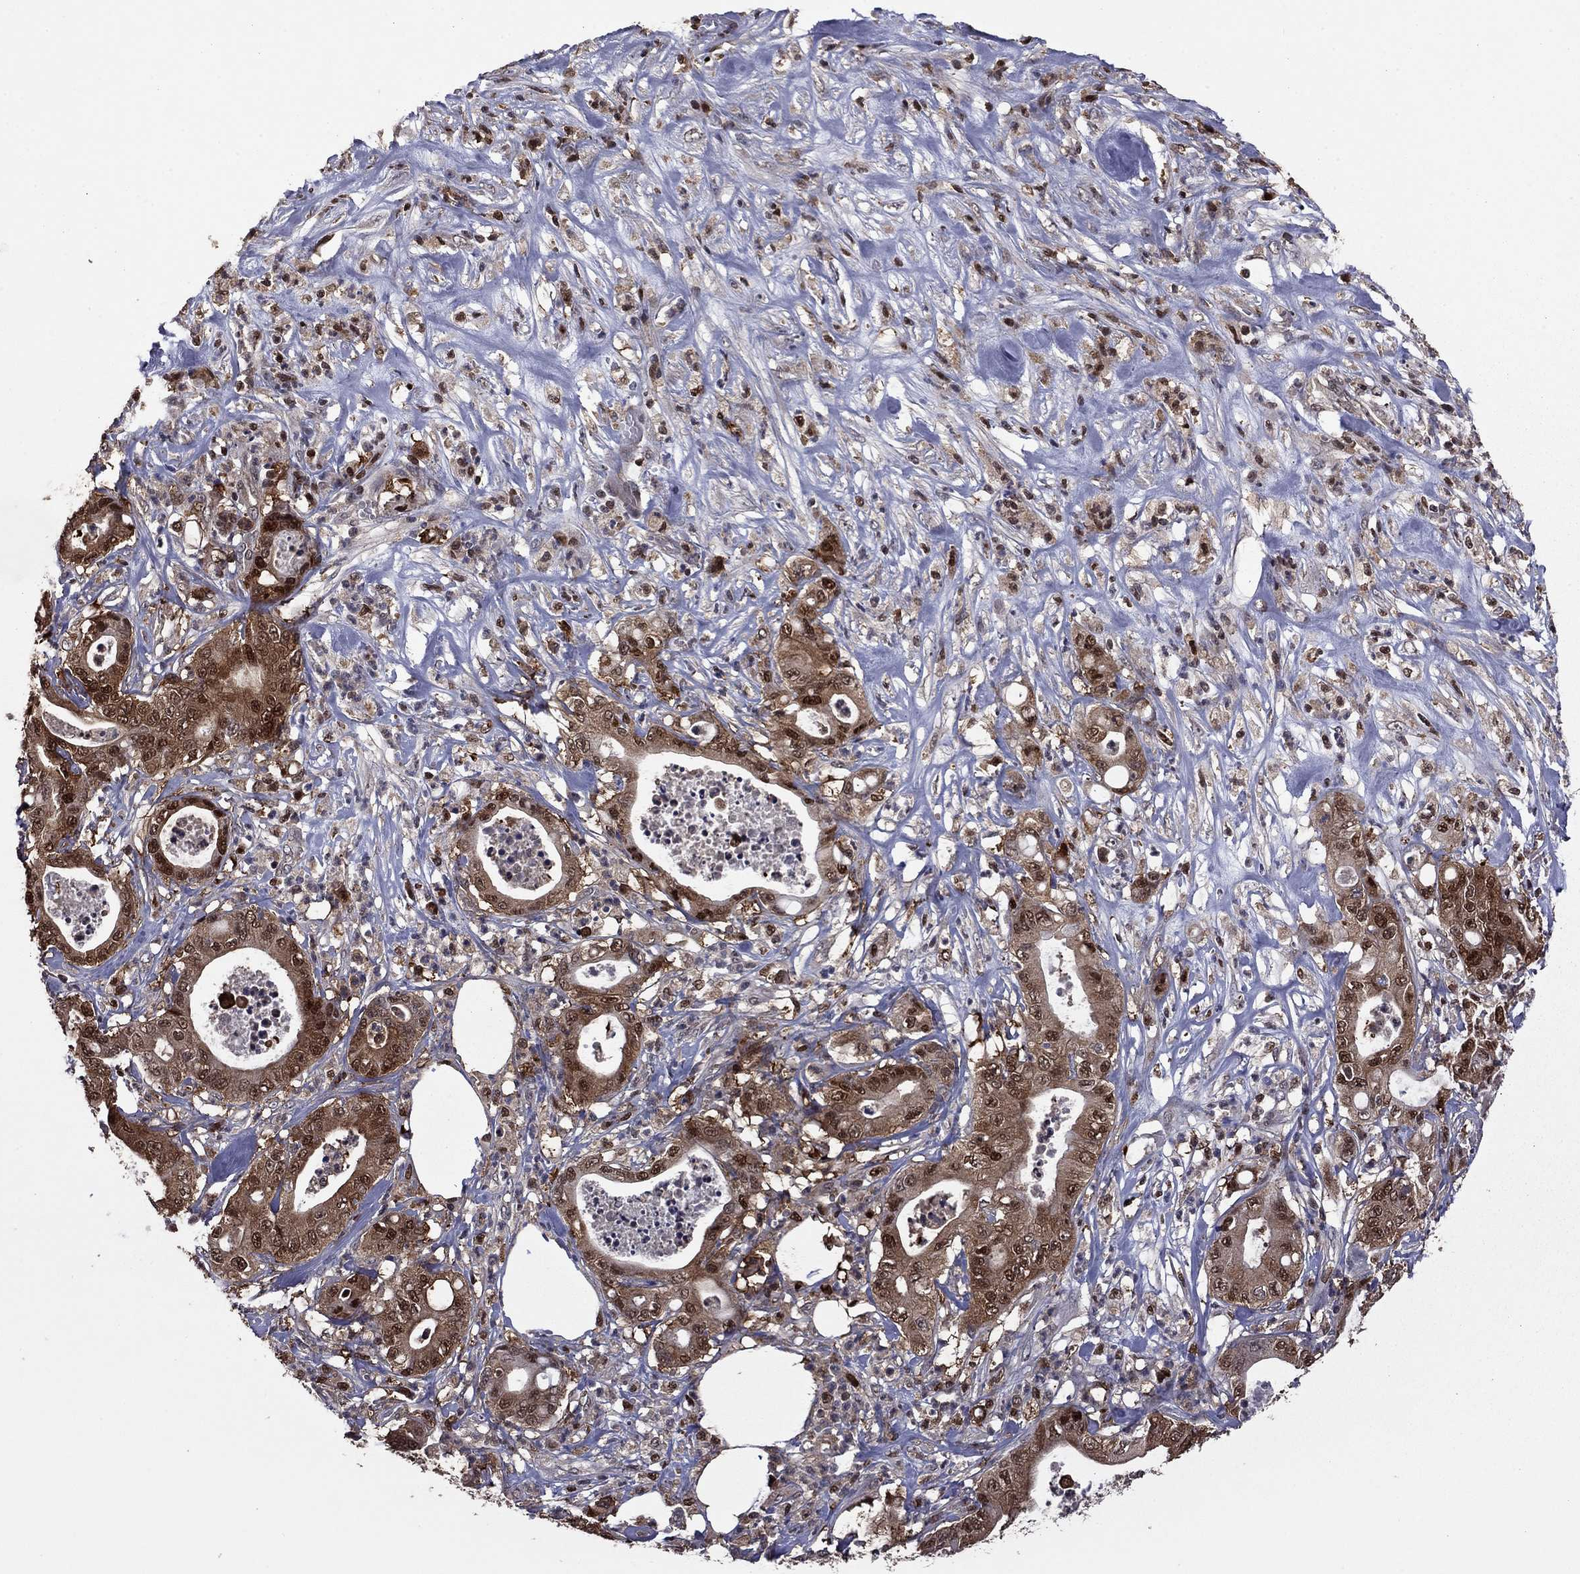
{"staining": {"intensity": "strong", "quantity": "25%-75%", "location": "cytoplasmic/membranous,nuclear"}, "tissue": "pancreatic cancer", "cell_type": "Tumor cells", "image_type": "cancer", "snomed": [{"axis": "morphology", "description": "Adenocarcinoma, NOS"}, {"axis": "topography", "description": "Pancreas"}], "caption": "Protein staining demonstrates strong cytoplasmic/membranous and nuclear expression in about 25%-75% of tumor cells in adenocarcinoma (pancreatic).", "gene": "APPBP2", "patient": {"sex": "male", "age": 71}}